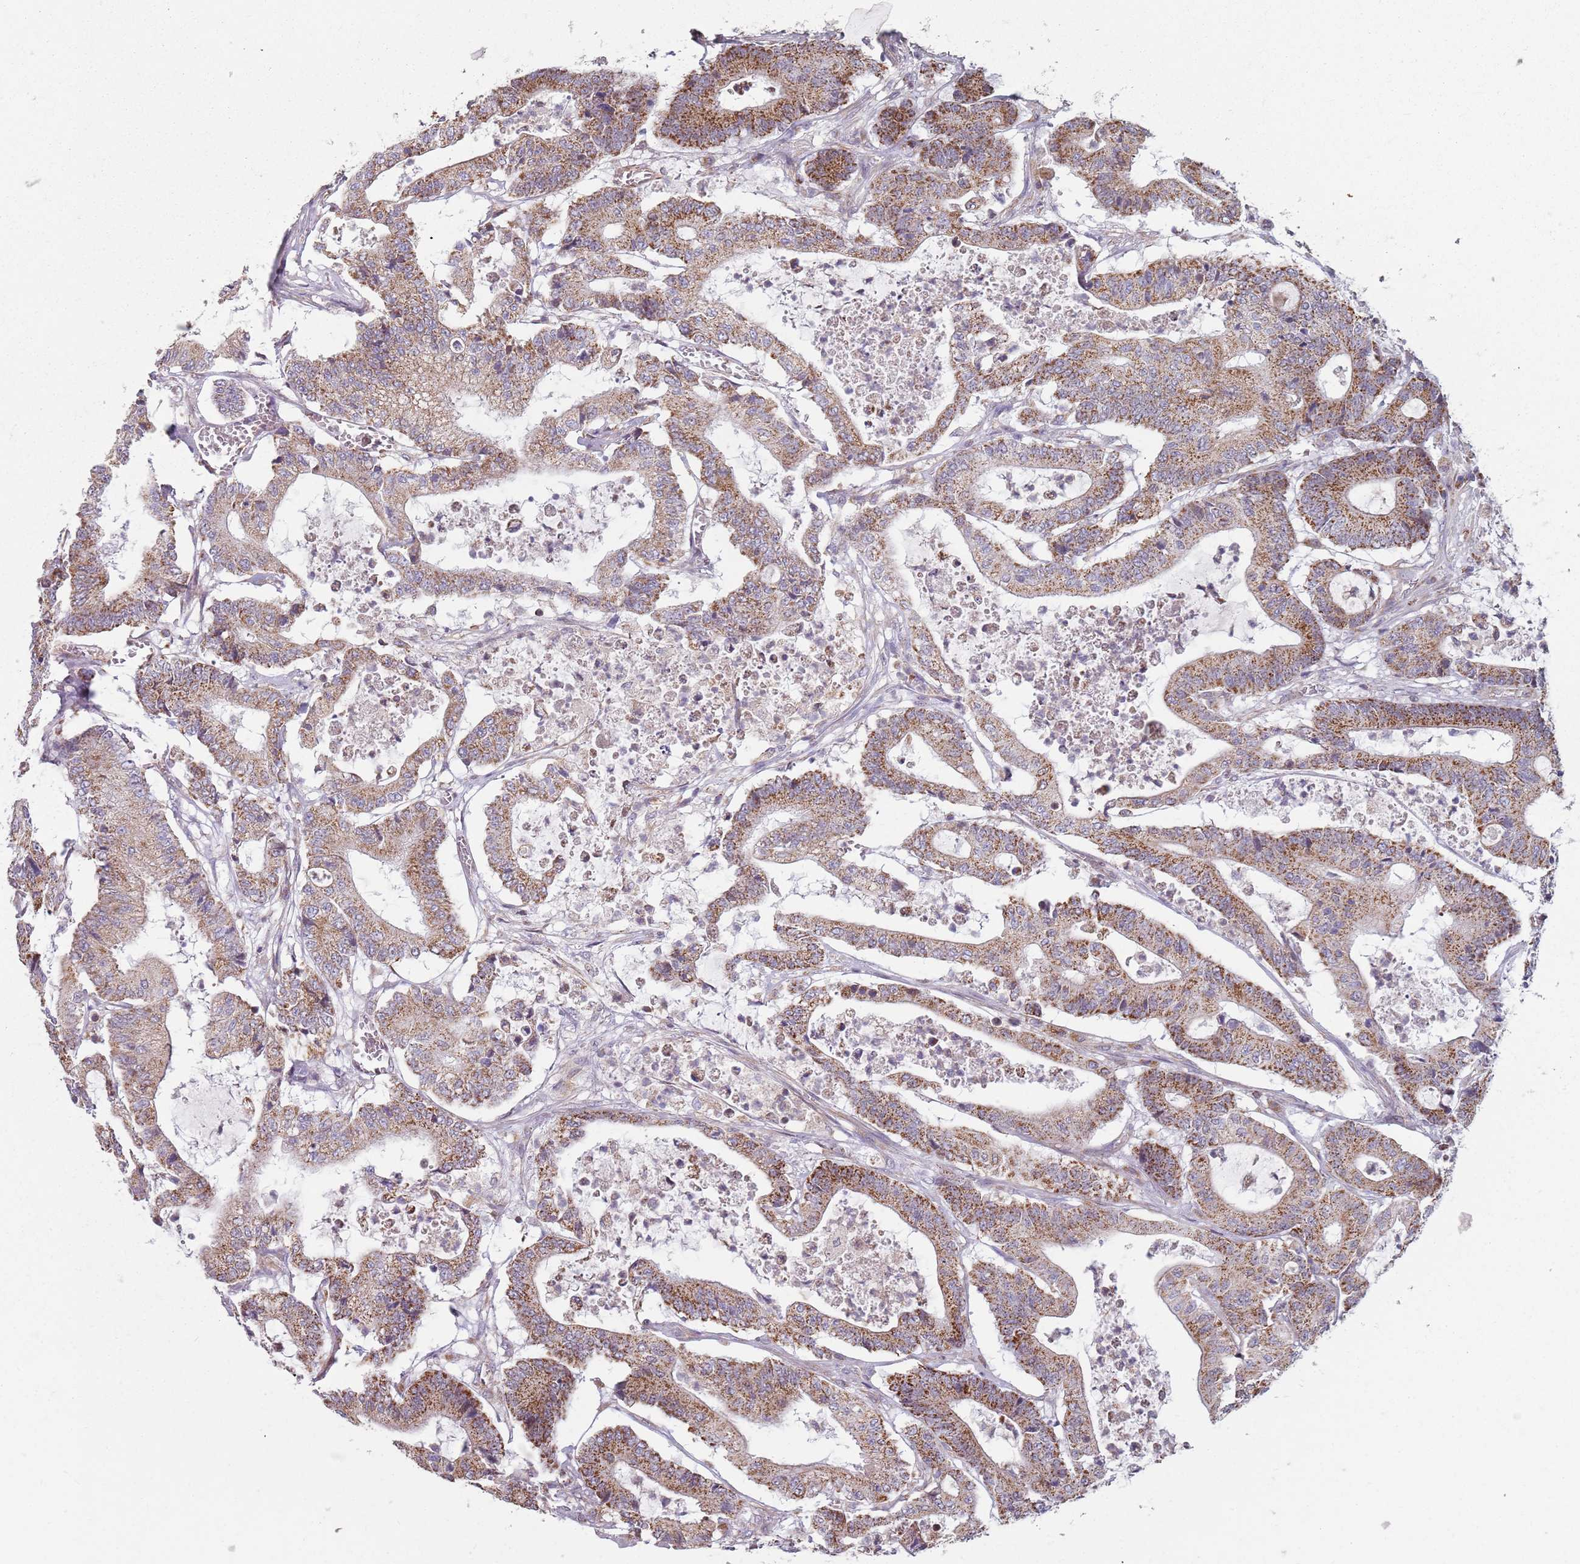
{"staining": {"intensity": "strong", "quantity": ">75%", "location": "cytoplasmic/membranous"}, "tissue": "colorectal cancer", "cell_type": "Tumor cells", "image_type": "cancer", "snomed": [{"axis": "morphology", "description": "Adenocarcinoma, NOS"}, {"axis": "topography", "description": "Colon"}], "caption": "Colorectal cancer (adenocarcinoma) was stained to show a protein in brown. There is high levels of strong cytoplasmic/membranous staining in about >75% of tumor cells.", "gene": "GAS8", "patient": {"sex": "female", "age": 84}}